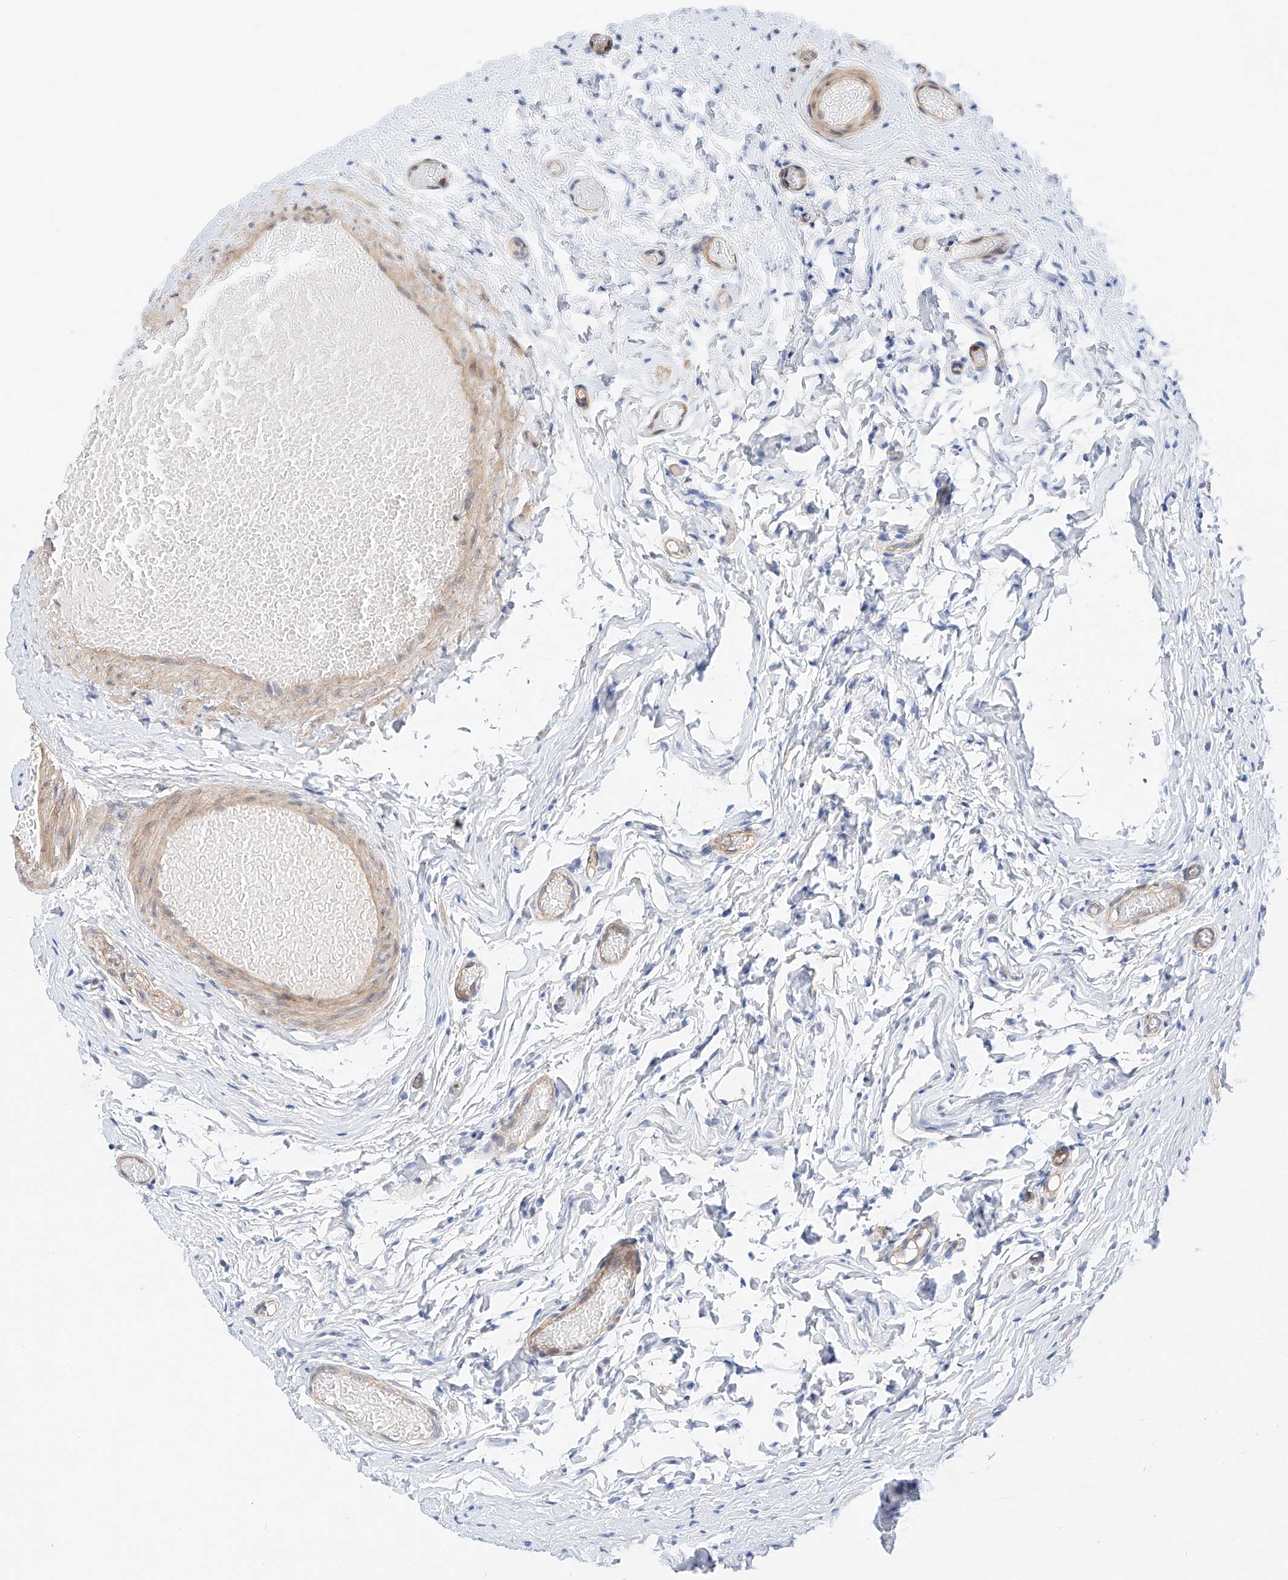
{"staining": {"intensity": "weak", "quantity": "<25%", "location": "cytoplasmic/membranous"}, "tissue": "epididymis", "cell_type": "Glandular cells", "image_type": "normal", "snomed": [{"axis": "morphology", "description": "Normal tissue, NOS"}, {"axis": "topography", "description": "Epididymis"}], "caption": "The immunohistochemistry histopathology image has no significant staining in glandular cells of epididymis. (Brightfield microscopy of DAB (3,3'-diaminobenzidine) immunohistochemistry at high magnification).", "gene": "SBSPON", "patient": {"sex": "male", "age": 9}}